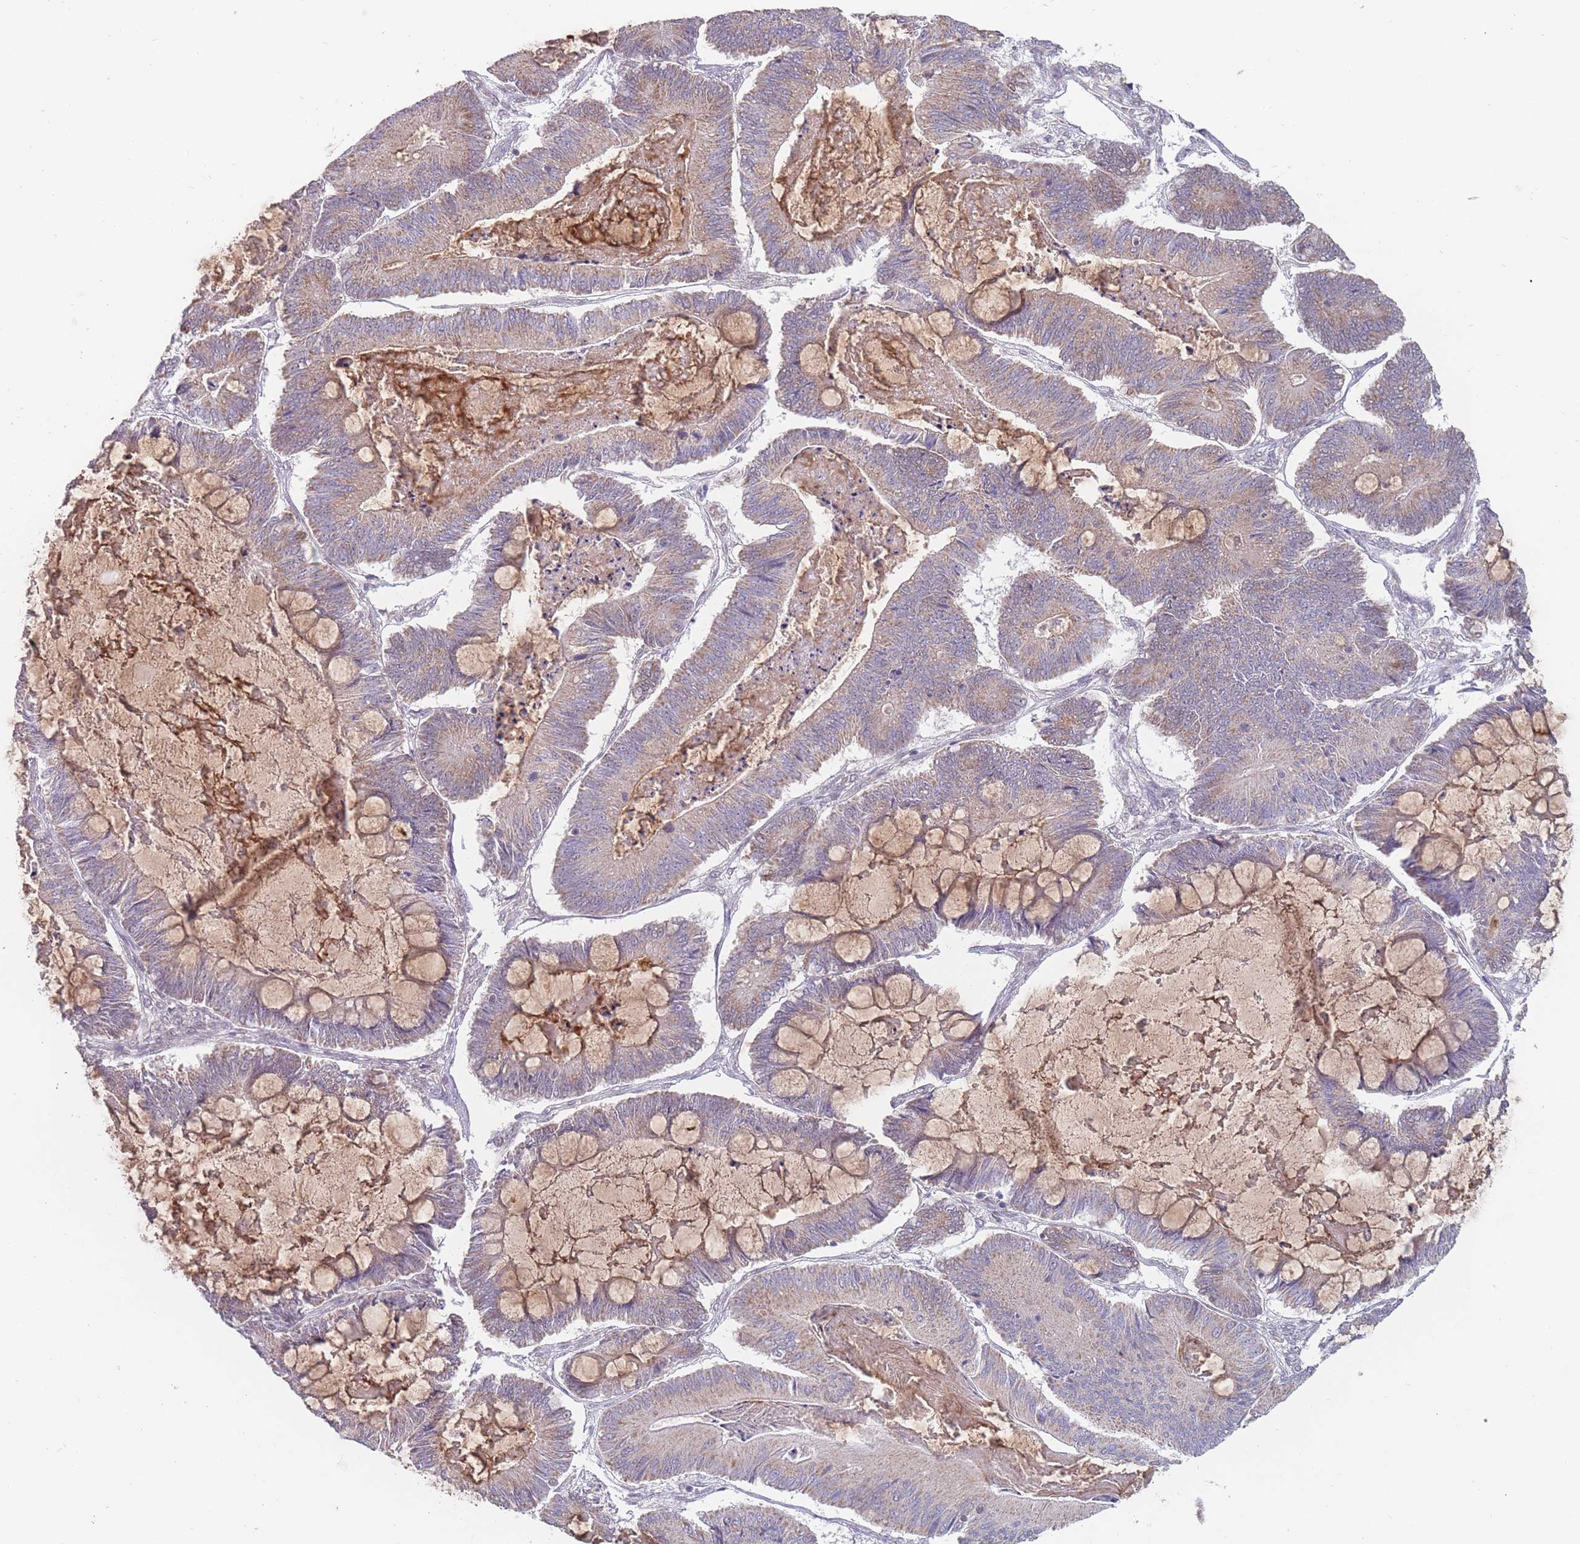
{"staining": {"intensity": "moderate", "quantity": "25%-75%", "location": "cytoplasmic/membranous"}, "tissue": "ovarian cancer", "cell_type": "Tumor cells", "image_type": "cancer", "snomed": [{"axis": "morphology", "description": "Cystadenocarcinoma, mucinous, NOS"}, {"axis": "topography", "description": "Ovary"}], "caption": "Immunohistochemical staining of mucinous cystadenocarcinoma (ovarian) shows medium levels of moderate cytoplasmic/membranous protein positivity in about 25%-75% of tumor cells.", "gene": "PEX7", "patient": {"sex": "female", "age": 61}}